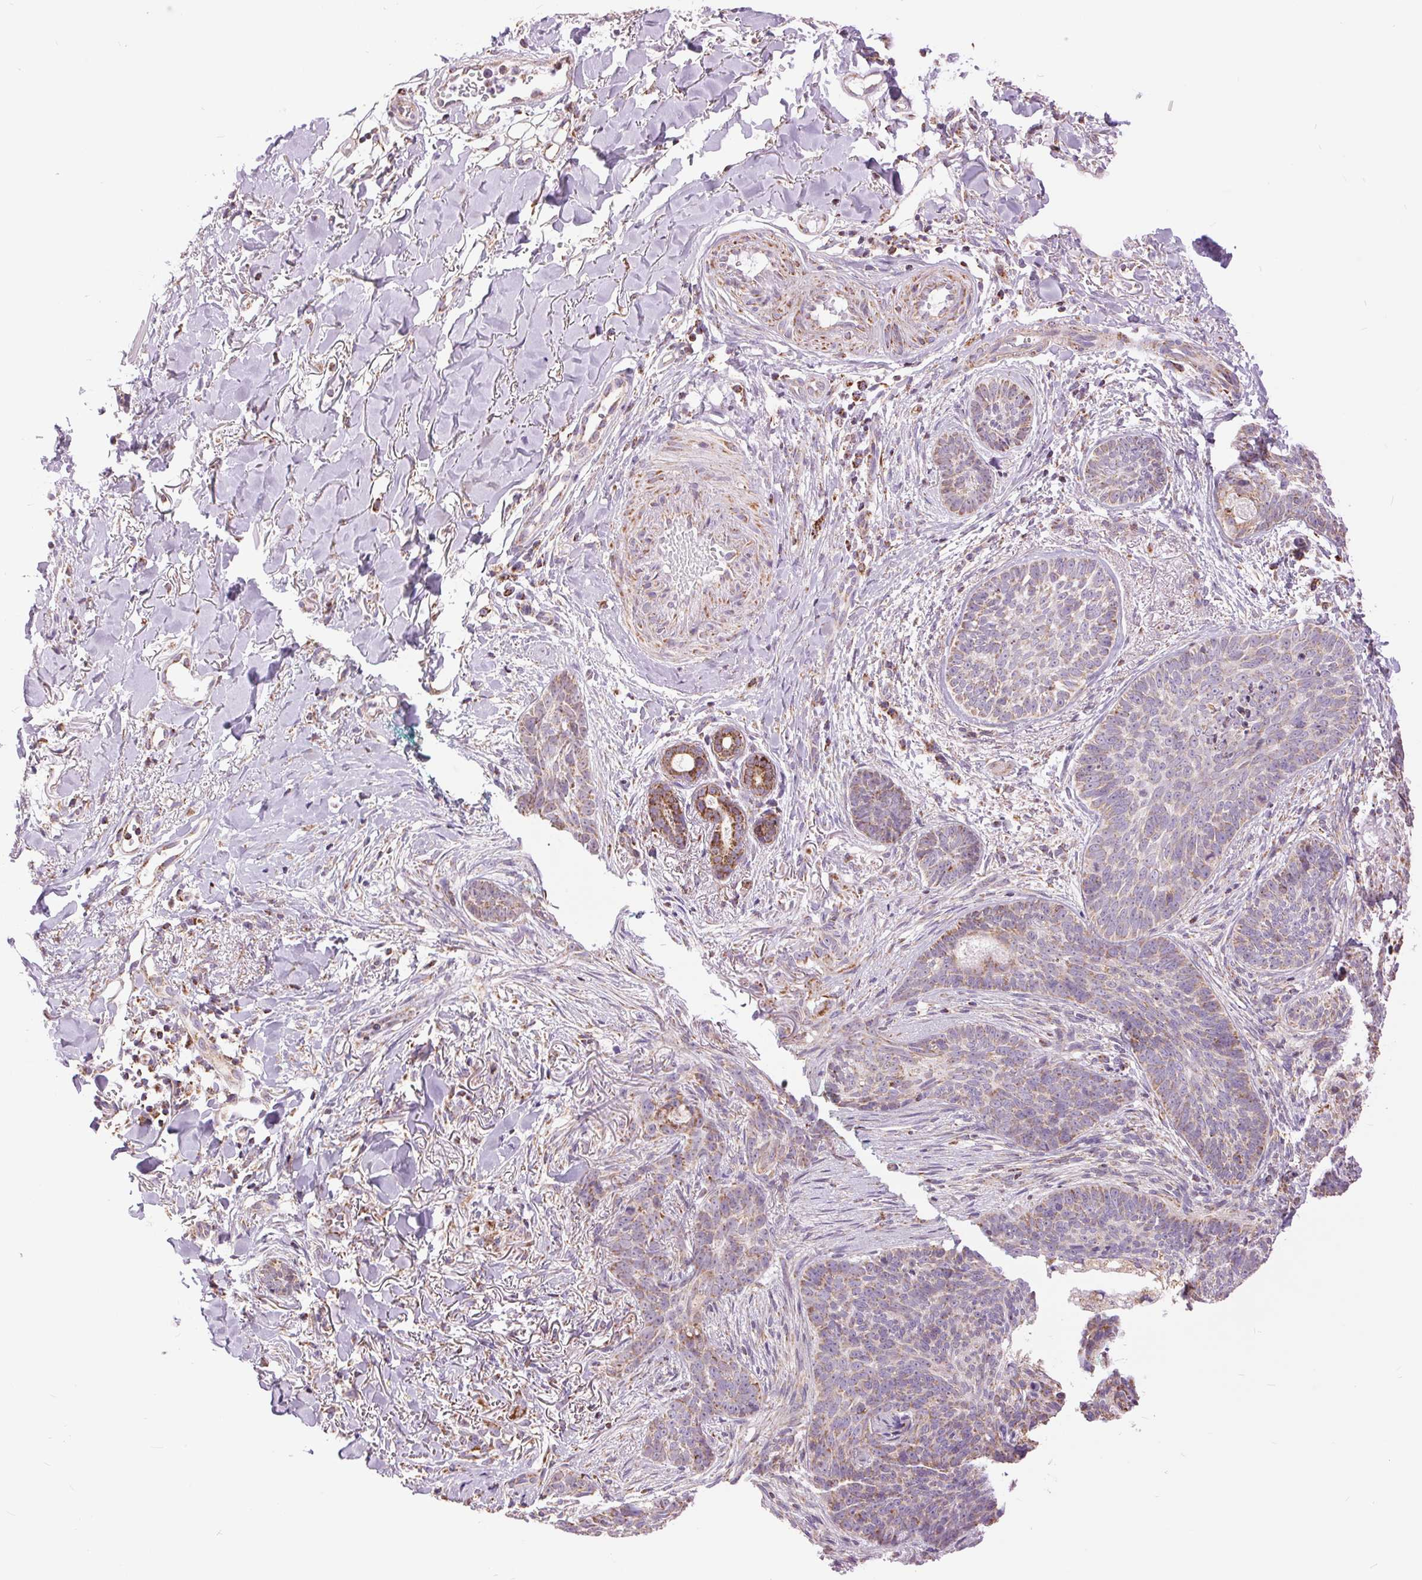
{"staining": {"intensity": "weak", "quantity": "25%-75%", "location": "cytoplasmic/membranous"}, "tissue": "skin cancer", "cell_type": "Tumor cells", "image_type": "cancer", "snomed": [{"axis": "morphology", "description": "Basal cell carcinoma"}, {"axis": "topography", "description": "Skin"}, {"axis": "topography", "description": "Skin of face"}], "caption": "Immunohistochemistry image of human skin cancer stained for a protein (brown), which displays low levels of weak cytoplasmic/membranous positivity in about 25%-75% of tumor cells.", "gene": "ATP5PB", "patient": {"sex": "male", "age": 88}}